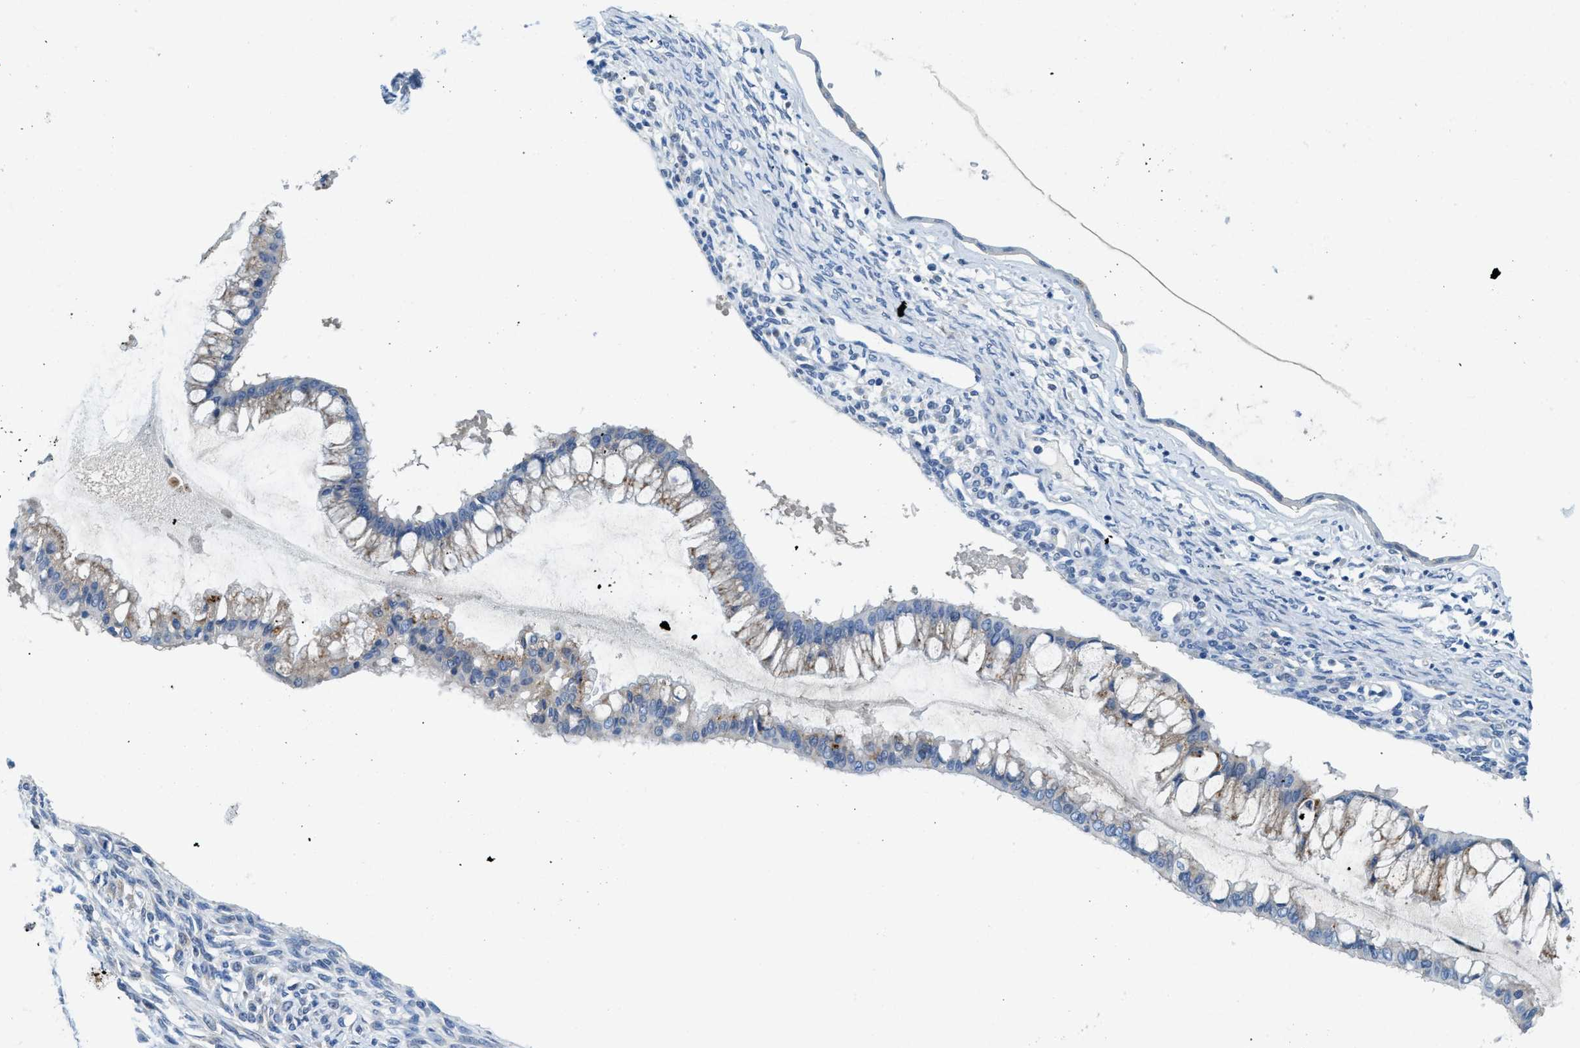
{"staining": {"intensity": "weak", "quantity": "25%-75%", "location": "cytoplasmic/membranous"}, "tissue": "ovarian cancer", "cell_type": "Tumor cells", "image_type": "cancer", "snomed": [{"axis": "morphology", "description": "Cystadenocarcinoma, mucinous, NOS"}, {"axis": "topography", "description": "Ovary"}], "caption": "Ovarian cancer was stained to show a protein in brown. There is low levels of weak cytoplasmic/membranous expression in approximately 25%-75% of tumor cells.", "gene": "TSPAN3", "patient": {"sex": "female", "age": 73}}